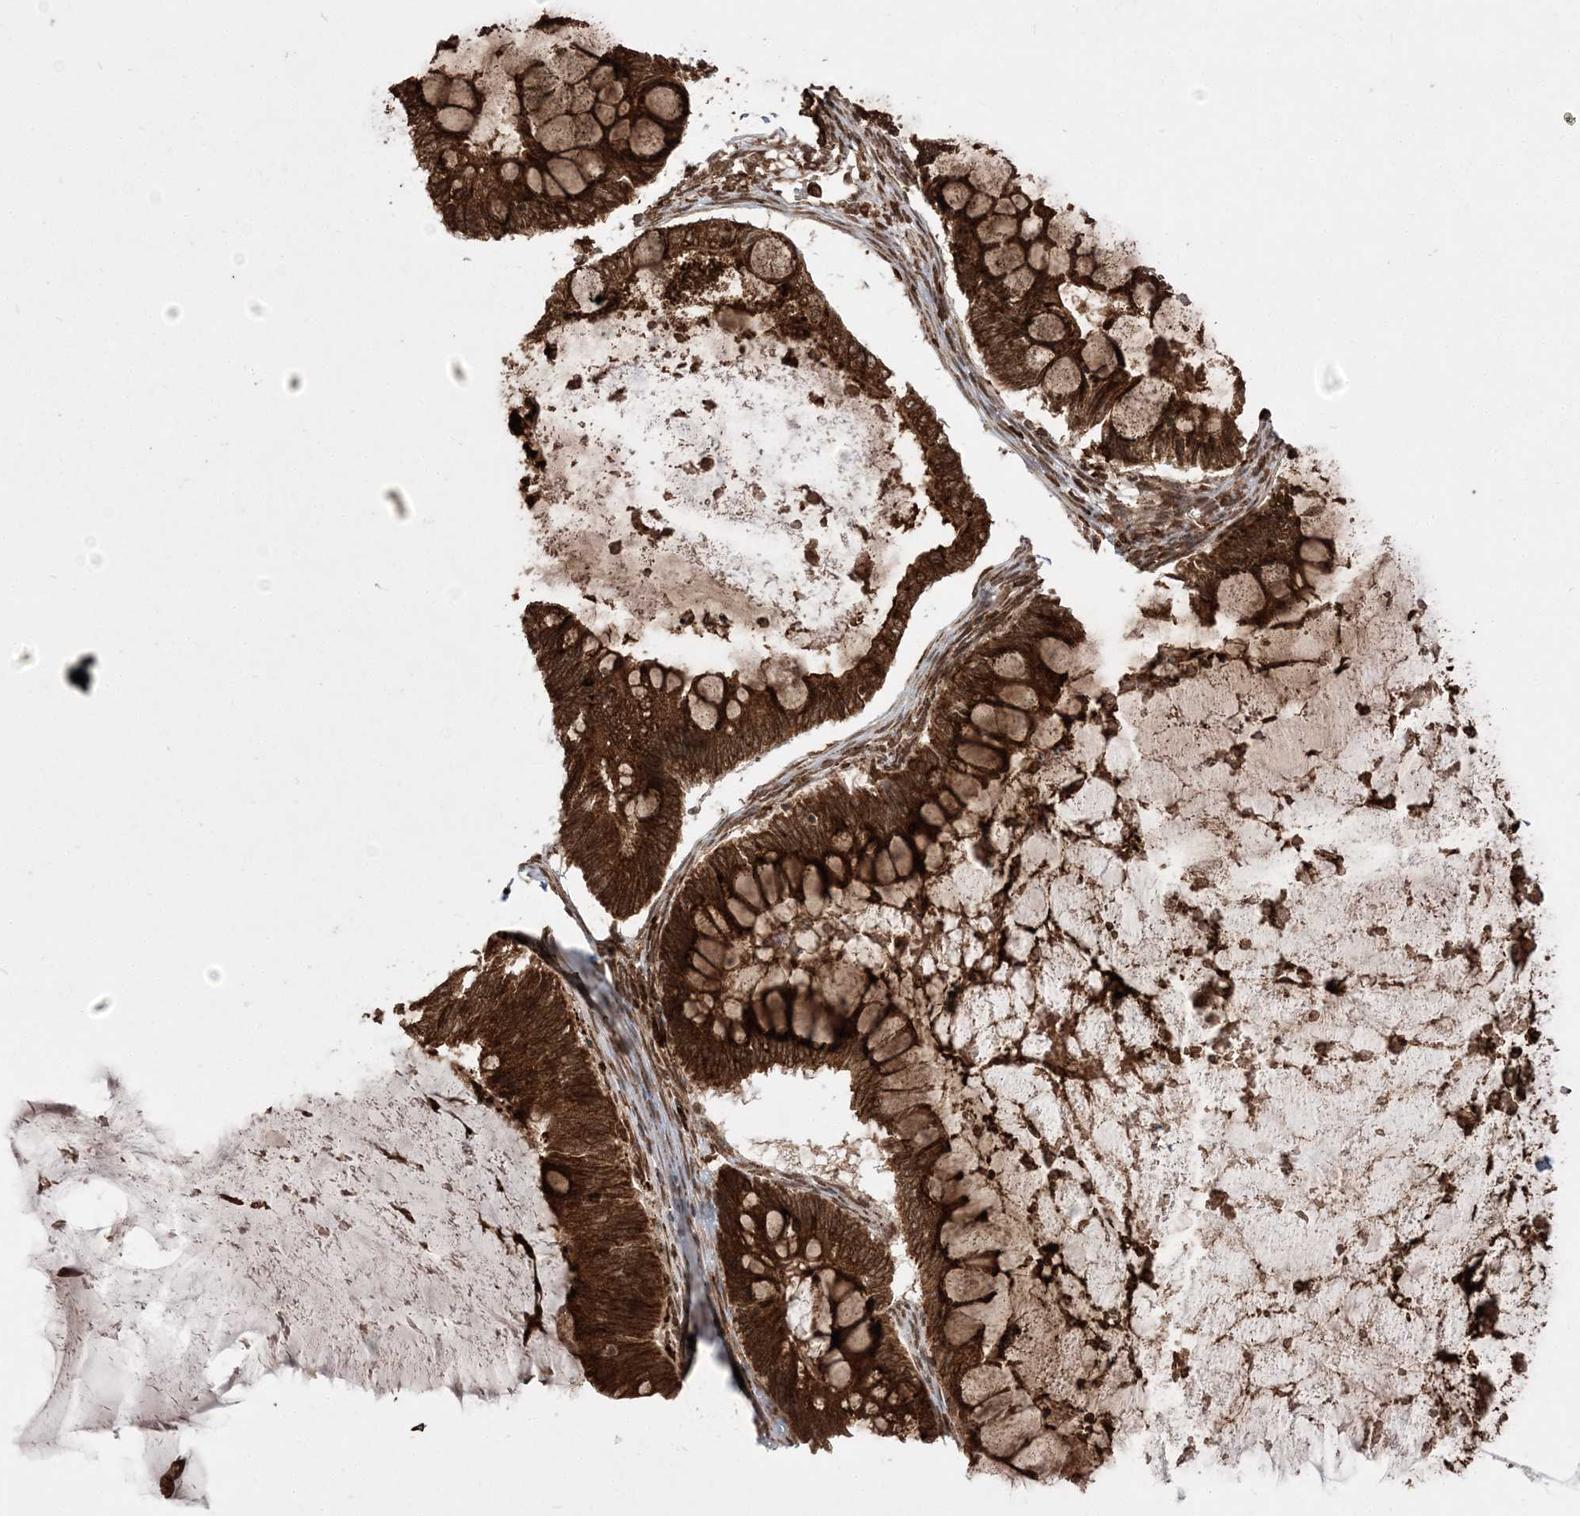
{"staining": {"intensity": "strong", "quantity": ">75%", "location": "cytoplasmic/membranous"}, "tissue": "ovarian cancer", "cell_type": "Tumor cells", "image_type": "cancer", "snomed": [{"axis": "morphology", "description": "Cystadenocarcinoma, mucinous, NOS"}, {"axis": "topography", "description": "Ovary"}], "caption": "Ovarian cancer stained with DAB (3,3'-diaminobenzidine) immunohistochemistry (IHC) exhibits high levels of strong cytoplasmic/membranous staining in approximately >75% of tumor cells. The protein of interest is stained brown, and the nuclei are stained in blue (DAB IHC with brightfield microscopy, high magnification).", "gene": "EPC2", "patient": {"sex": "female", "age": 61}}